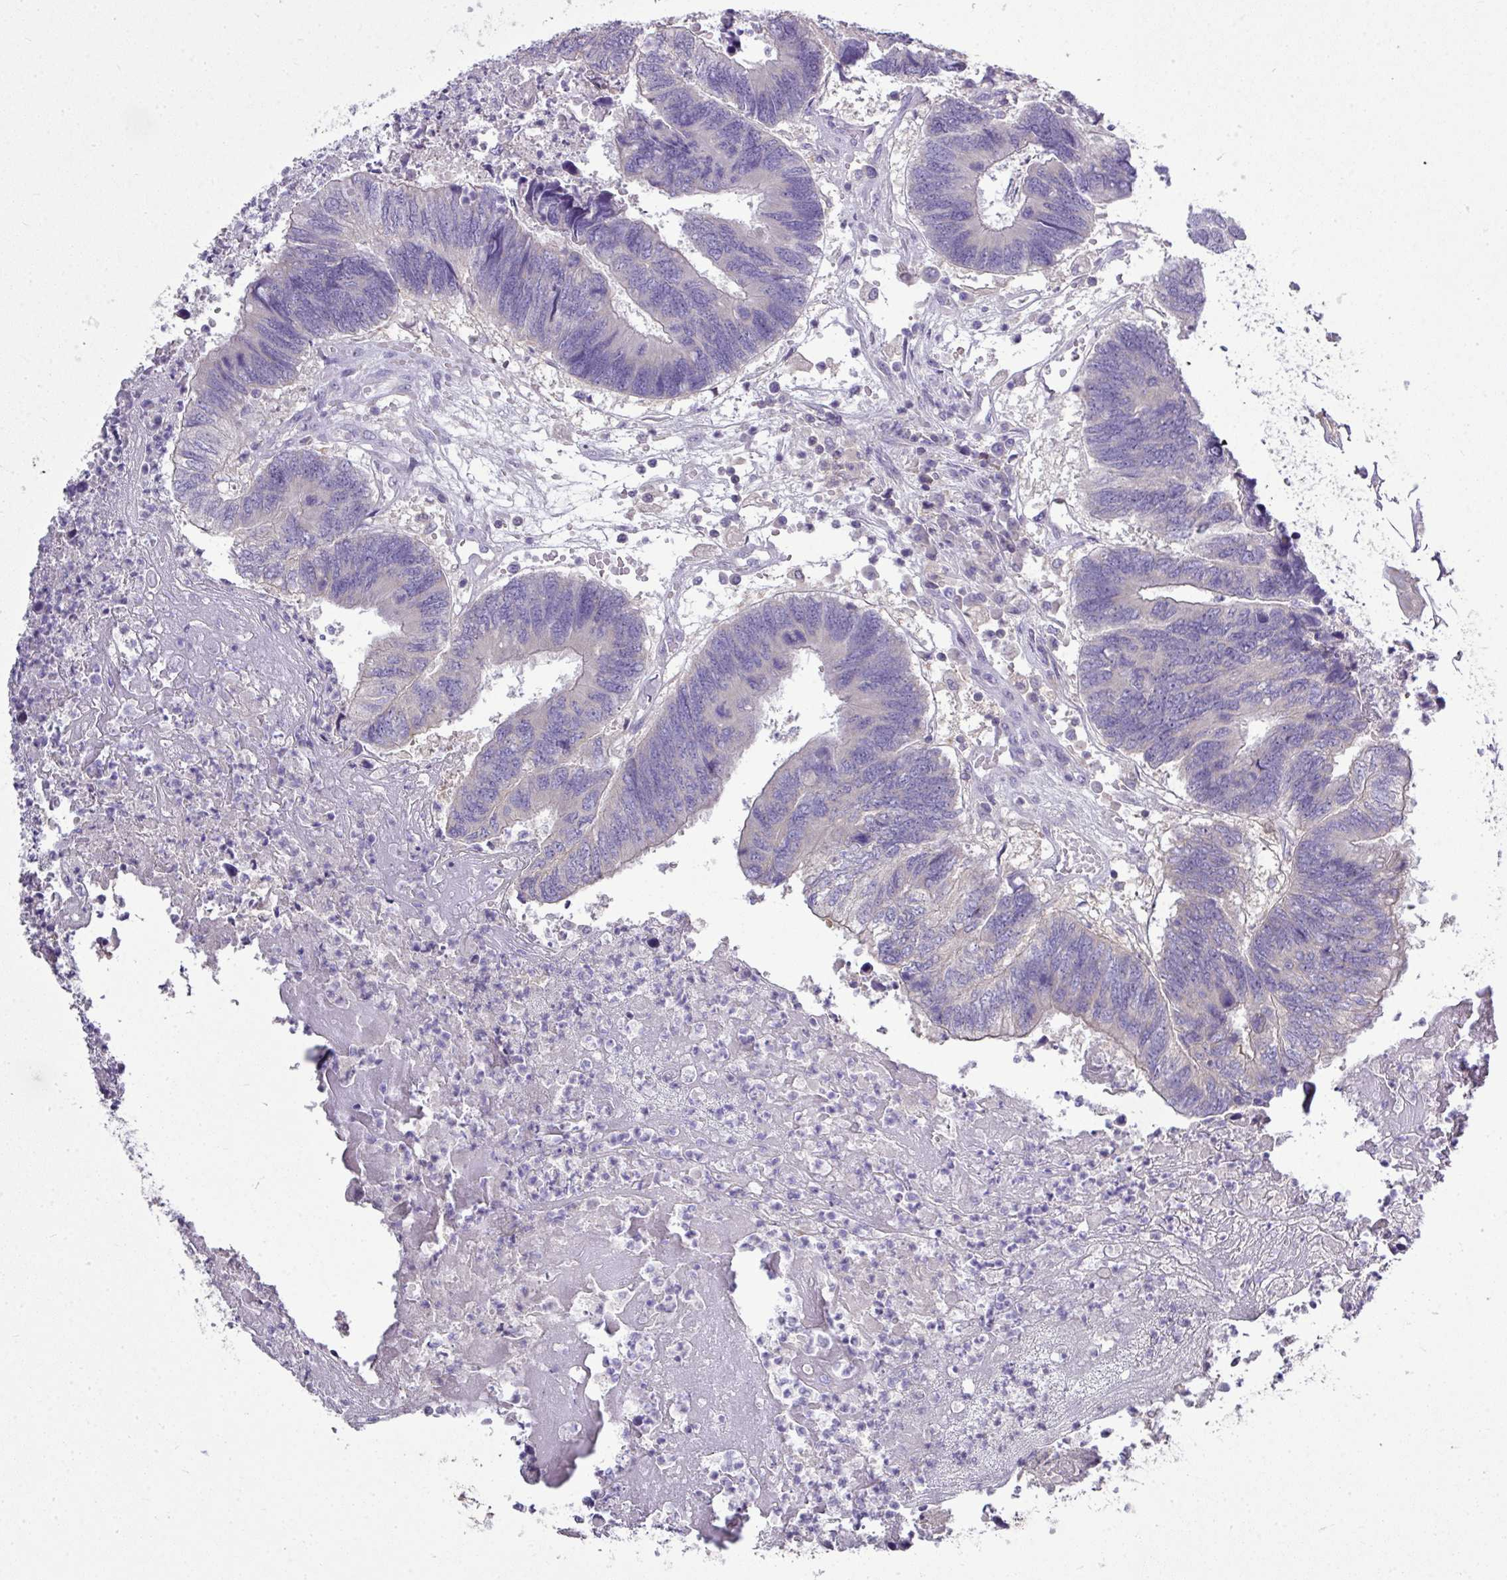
{"staining": {"intensity": "negative", "quantity": "none", "location": "none"}, "tissue": "colorectal cancer", "cell_type": "Tumor cells", "image_type": "cancer", "snomed": [{"axis": "morphology", "description": "Adenocarcinoma, NOS"}, {"axis": "topography", "description": "Colon"}], "caption": "Tumor cells show no significant expression in colorectal adenocarcinoma.", "gene": "STAT5A", "patient": {"sex": "female", "age": 67}}